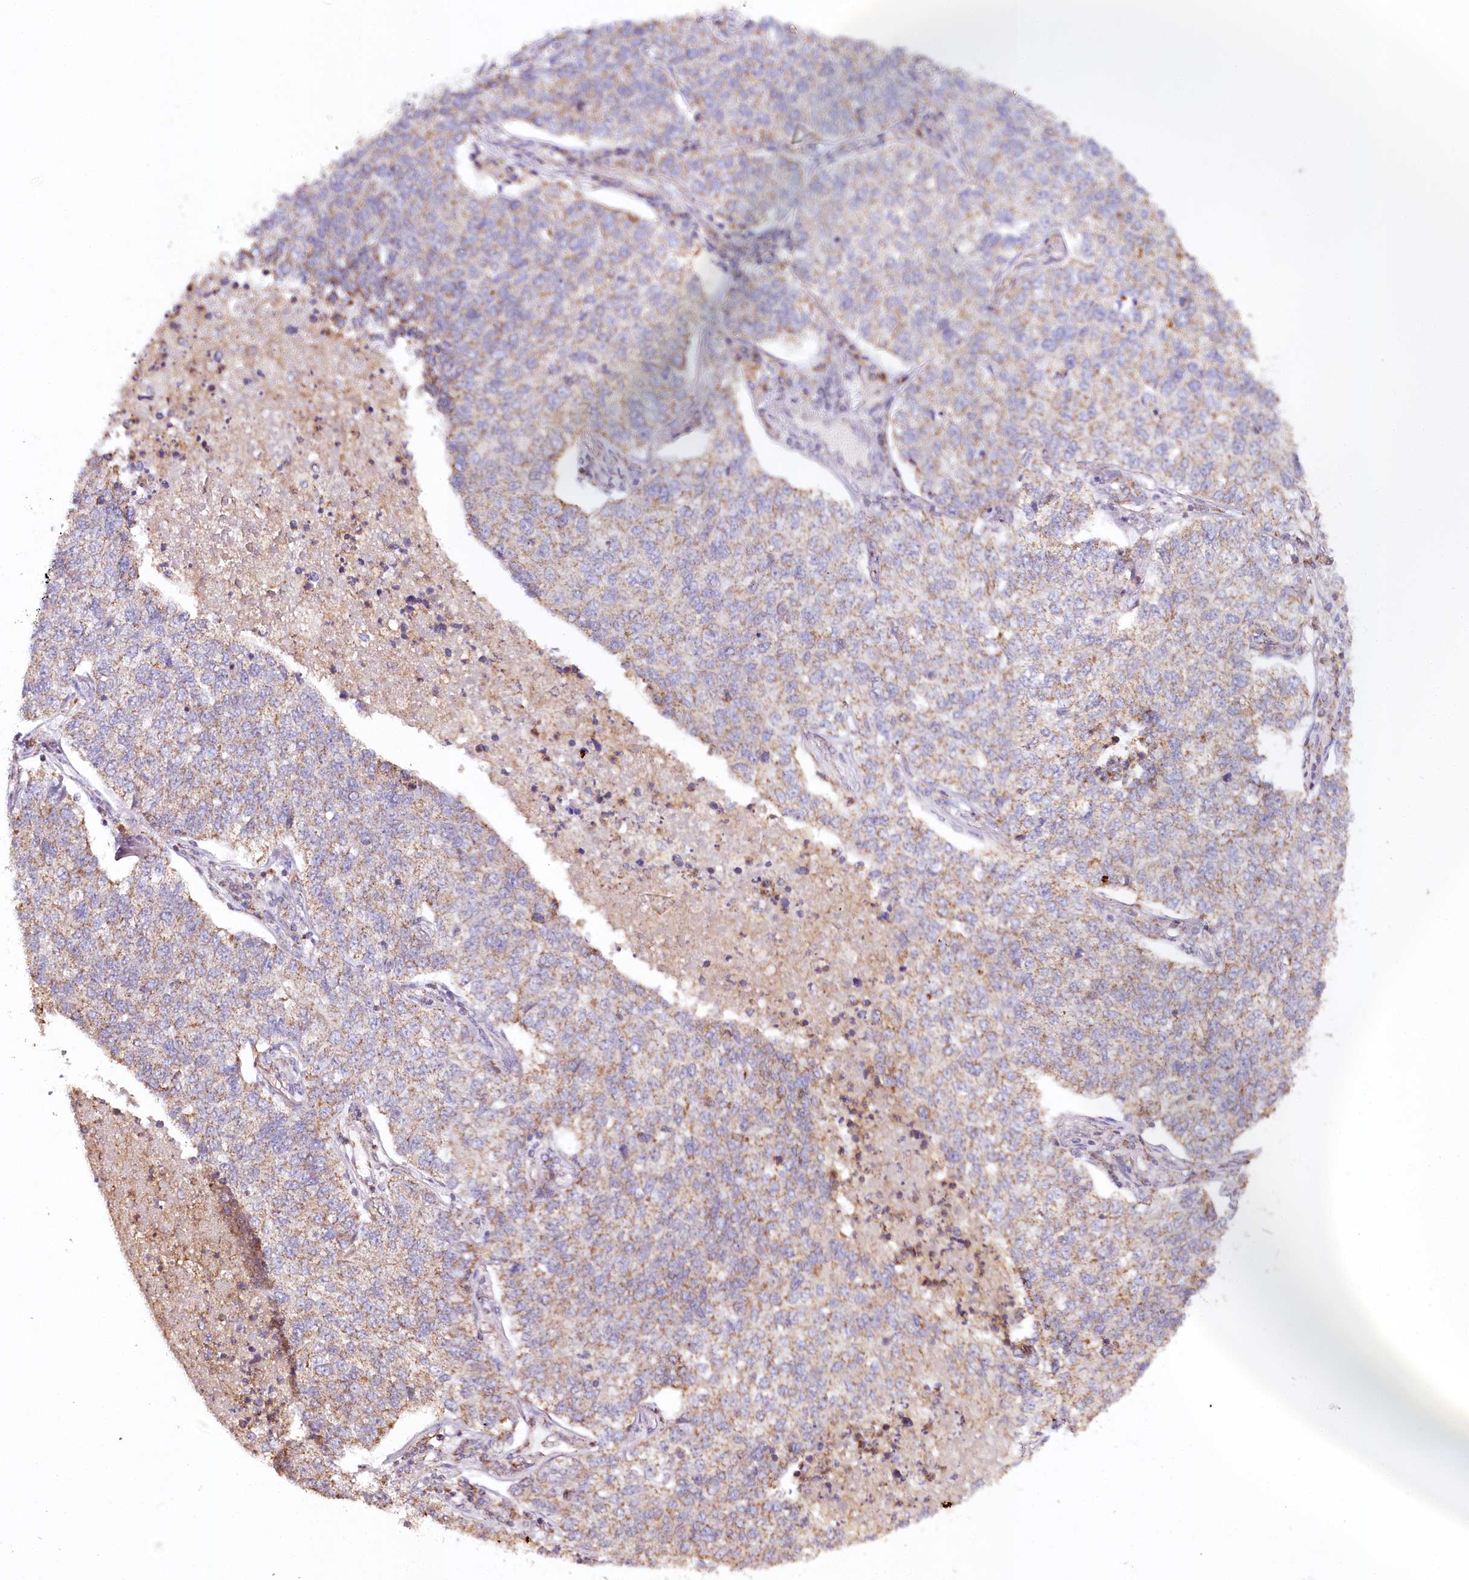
{"staining": {"intensity": "weak", "quantity": "25%-75%", "location": "cytoplasmic/membranous"}, "tissue": "lung cancer", "cell_type": "Tumor cells", "image_type": "cancer", "snomed": [{"axis": "morphology", "description": "Adenocarcinoma, NOS"}, {"axis": "topography", "description": "Lung"}], "caption": "A histopathology image of lung cancer (adenocarcinoma) stained for a protein displays weak cytoplasmic/membranous brown staining in tumor cells.", "gene": "MMP25", "patient": {"sex": "male", "age": 49}}